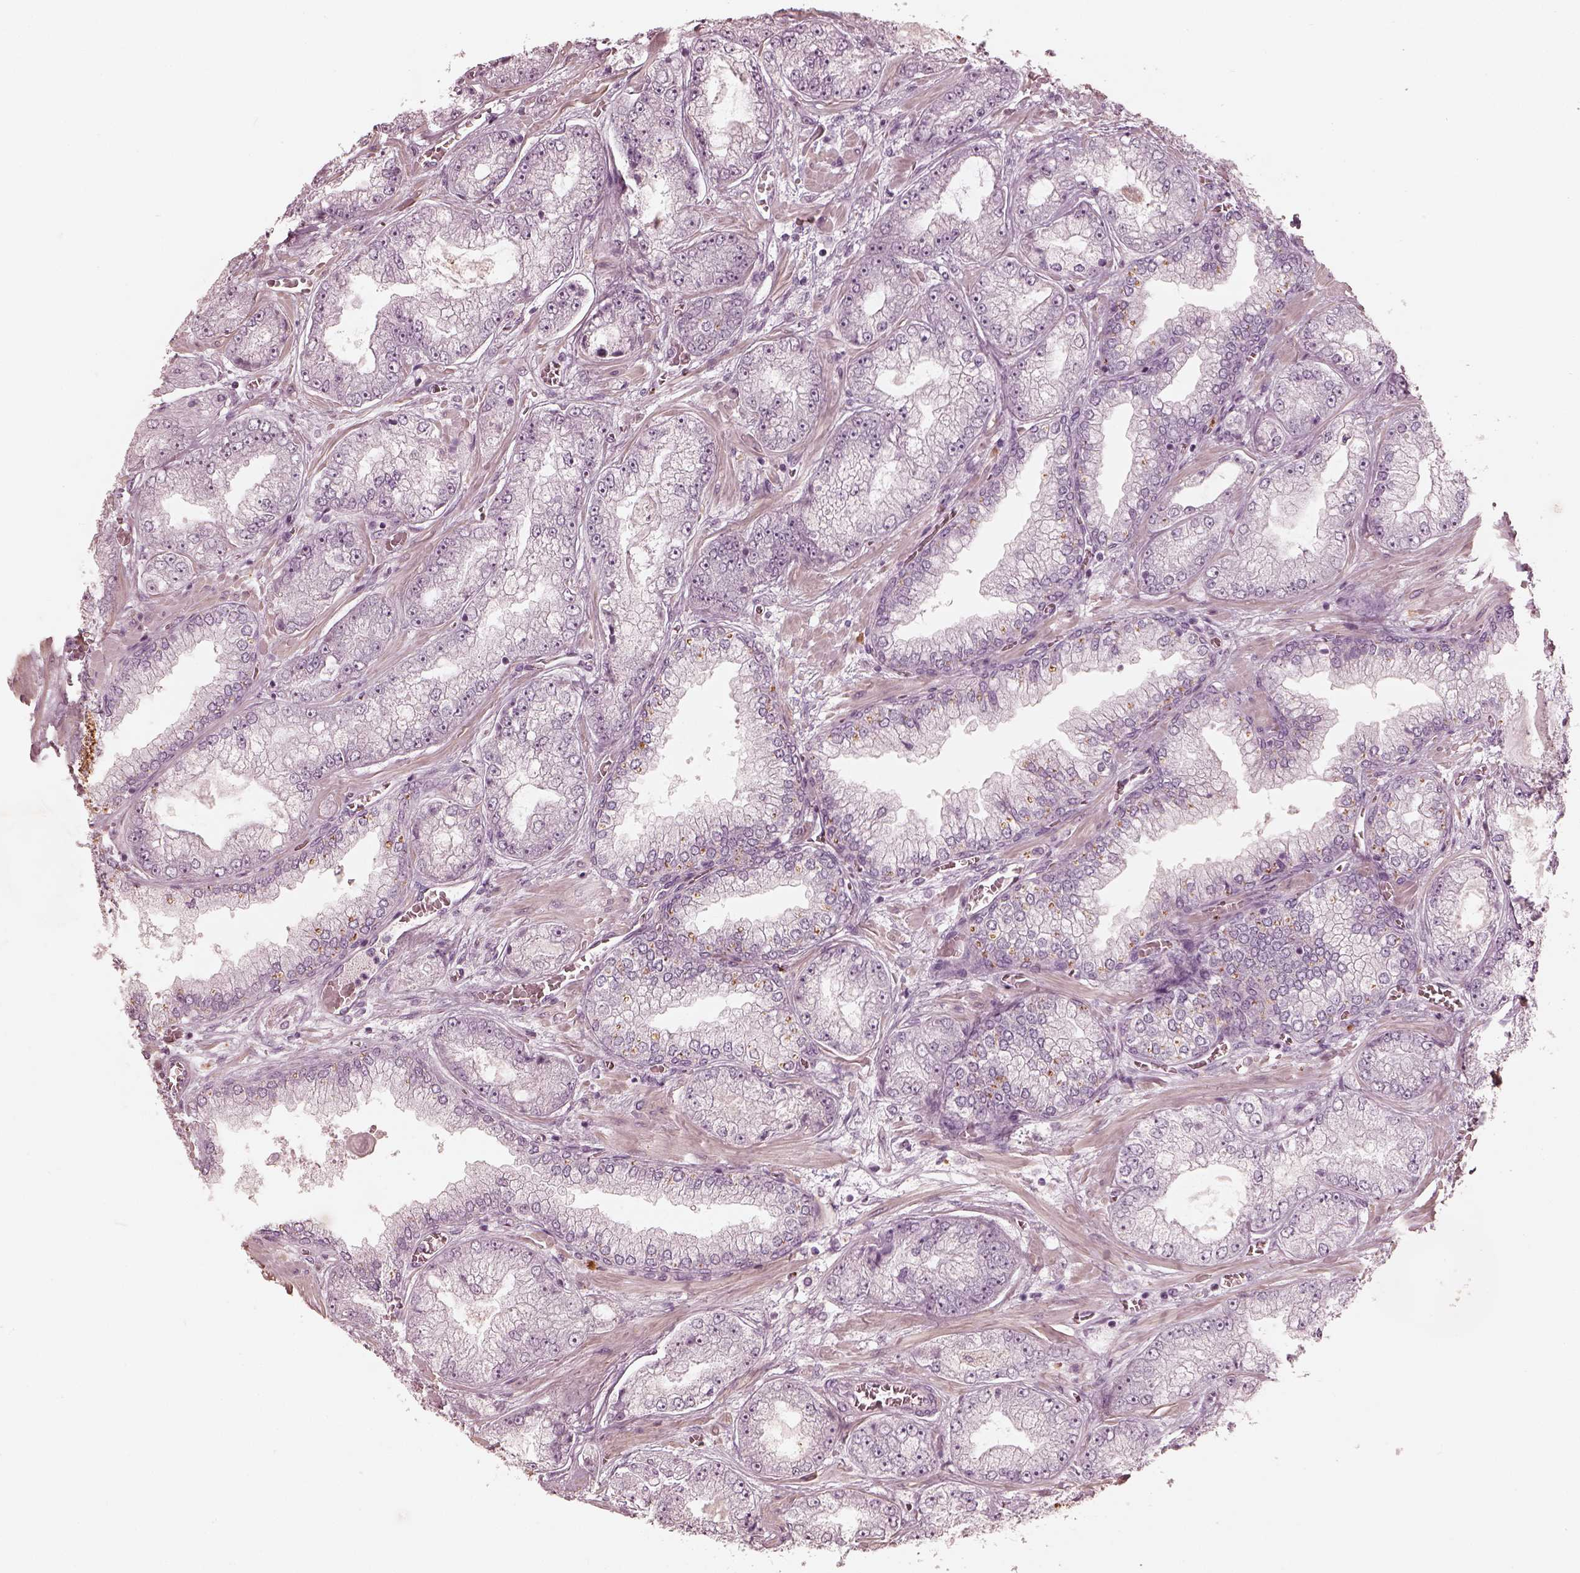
{"staining": {"intensity": "negative", "quantity": "none", "location": "none"}, "tissue": "prostate cancer", "cell_type": "Tumor cells", "image_type": "cancer", "snomed": [{"axis": "morphology", "description": "Adenocarcinoma, Low grade"}, {"axis": "topography", "description": "Prostate"}], "caption": "Protein analysis of prostate cancer (adenocarcinoma (low-grade)) exhibits no significant staining in tumor cells. The staining is performed using DAB brown chromogen with nuclei counter-stained in using hematoxylin.", "gene": "ADRB3", "patient": {"sex": "male", "age": 57}}